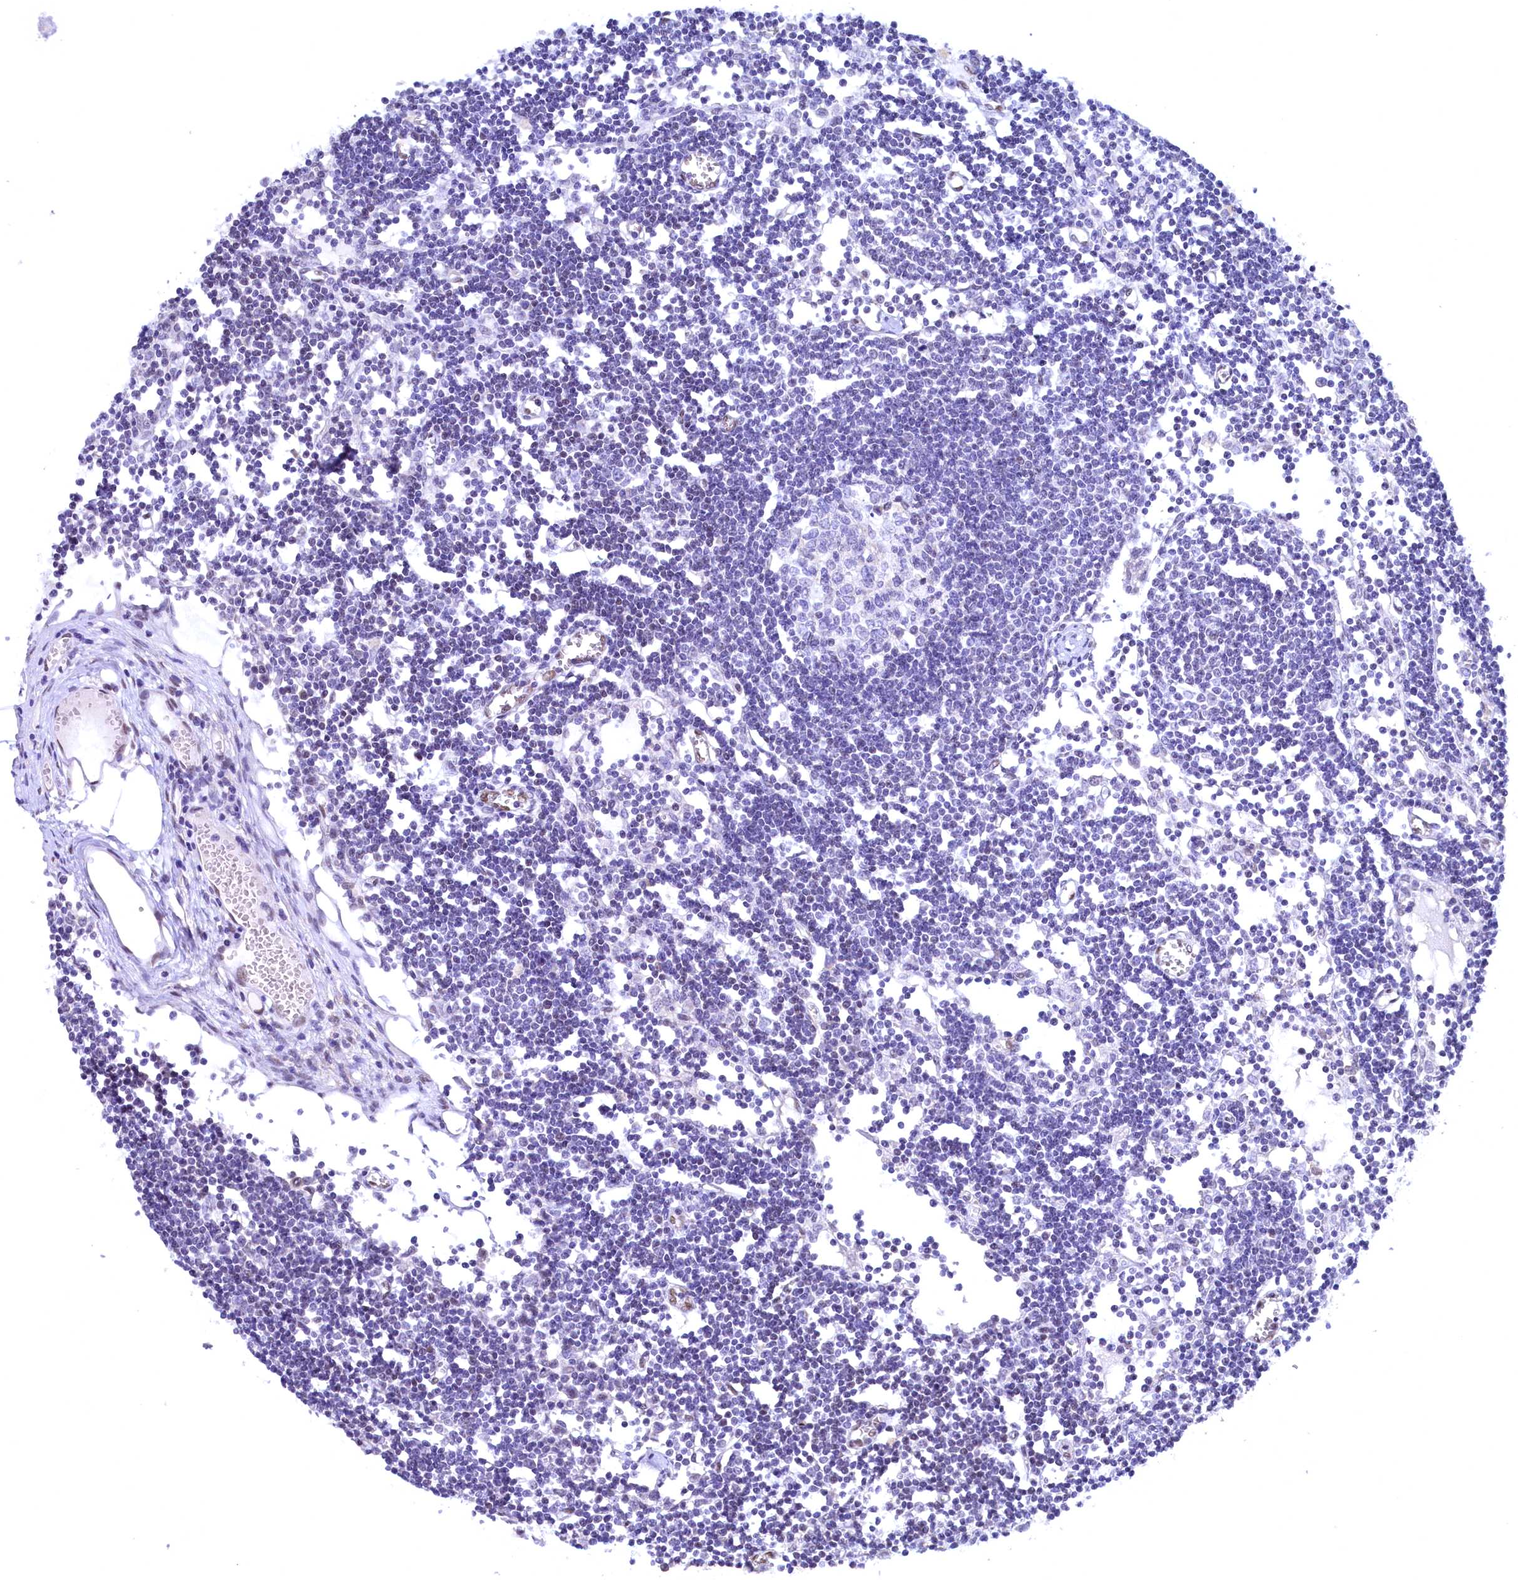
{"staining": {"intensity": "negative", "quantity": "none", "location": "none"}, "tissue": "lymph node", "cell_type": "Germinal center cells", "image_type": "normal", "snomed": [{"axis": "morphology", "description": "Normal tissue, NOS"}, {"axis": "topography", "description": "Lymph node"}], "caption": "IHC micrograph of normal lymph node: human lymph node stained with DAB exhibits no significant protein staining in germinal center cells.", "gene": "FLYWCH2", "patient": {"sex": "female", "age": 11}}